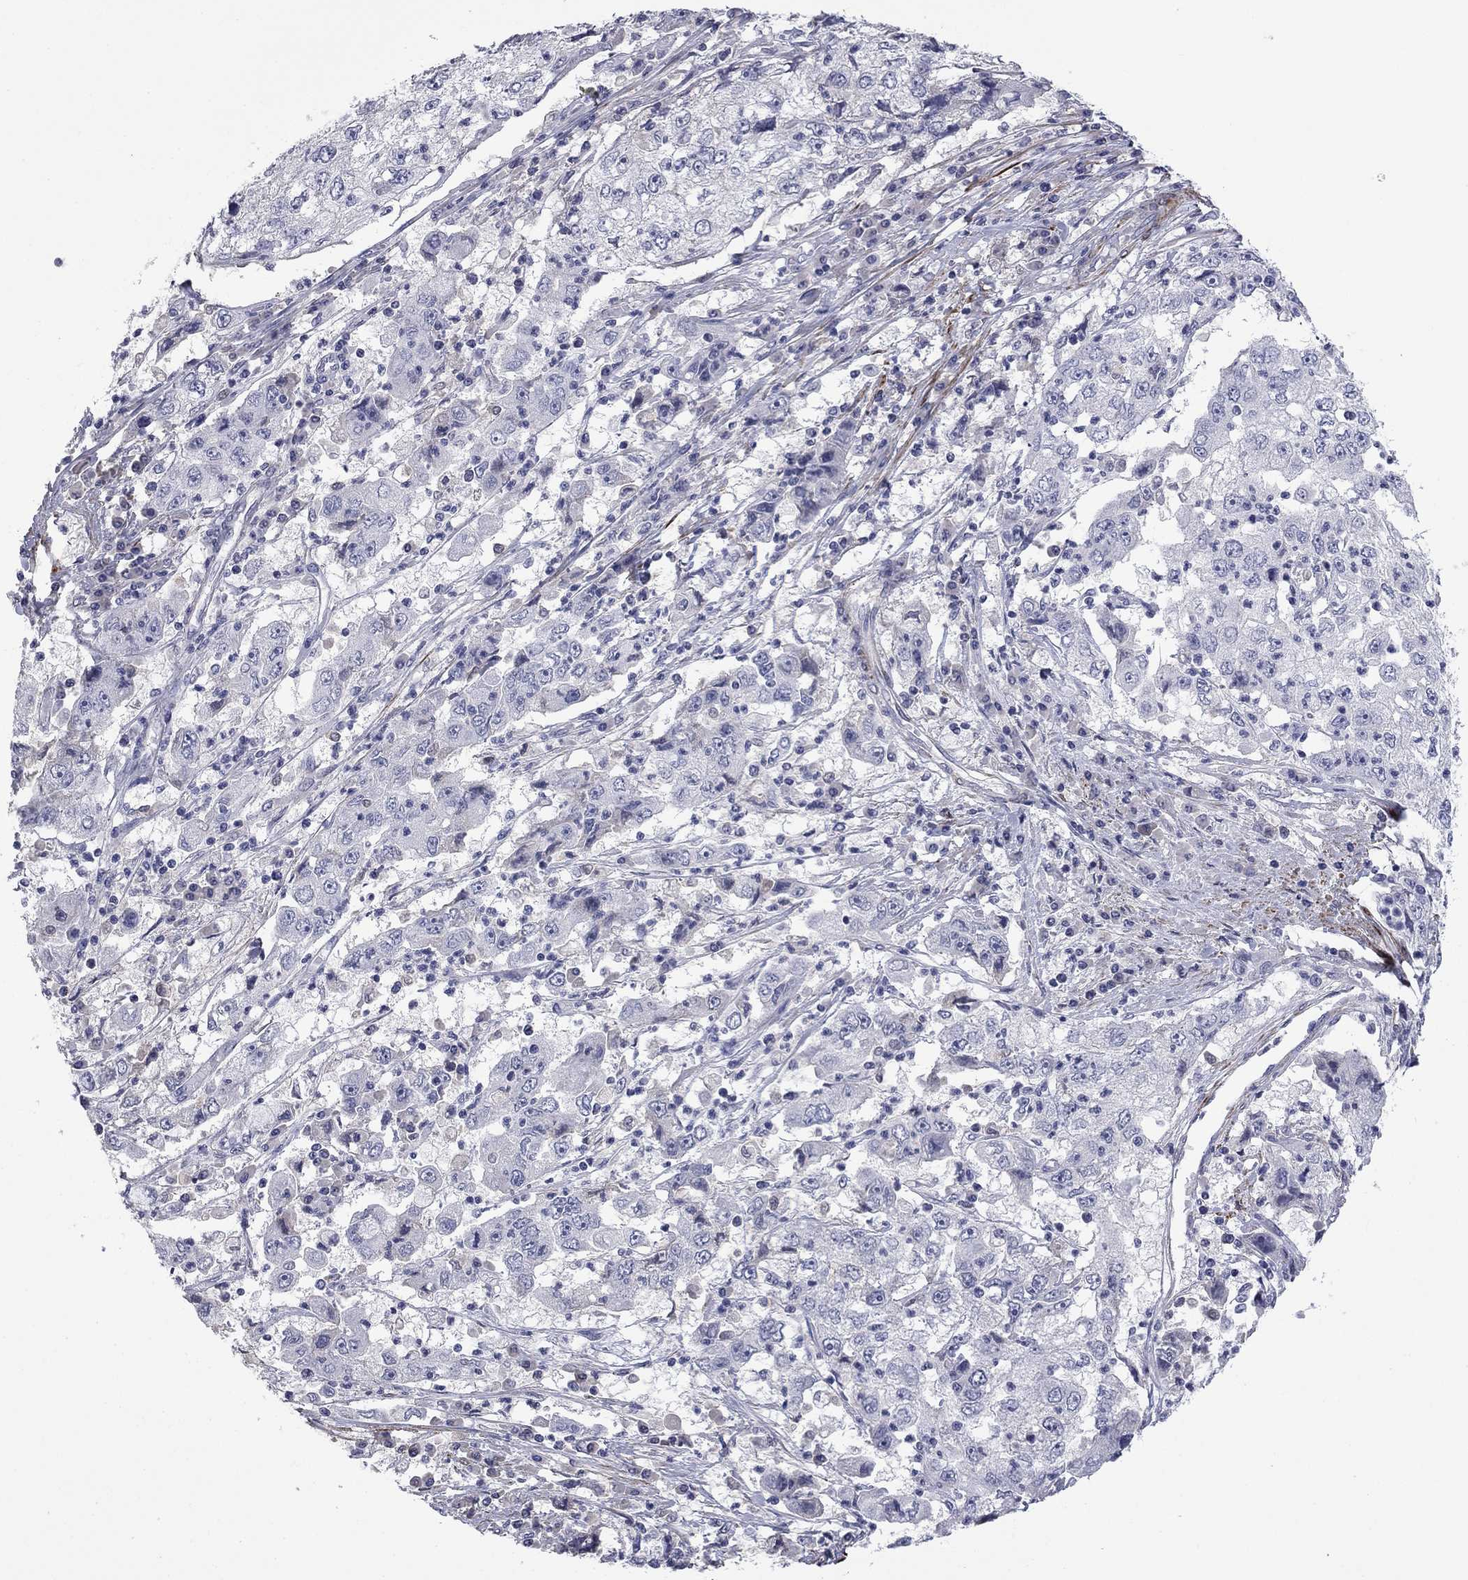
{"staining": {"intensity": "negative", "quantity": "none", "location": "none"}, "tissue": "cervical cancer", "cell_type": "Tumor cells", "image_type": "cancer", "snomed": [{"axis": "morphology", "description": "Squamous cell carcinoma, NOS"}, {"axis": "topography", "description": "Cervix"}], "caption": "Tumor cells show no significant positivity in cervical squamous cell carcinoma.", "gene": "IP6K3", "patient": {"sex": "female", "age": 36}}